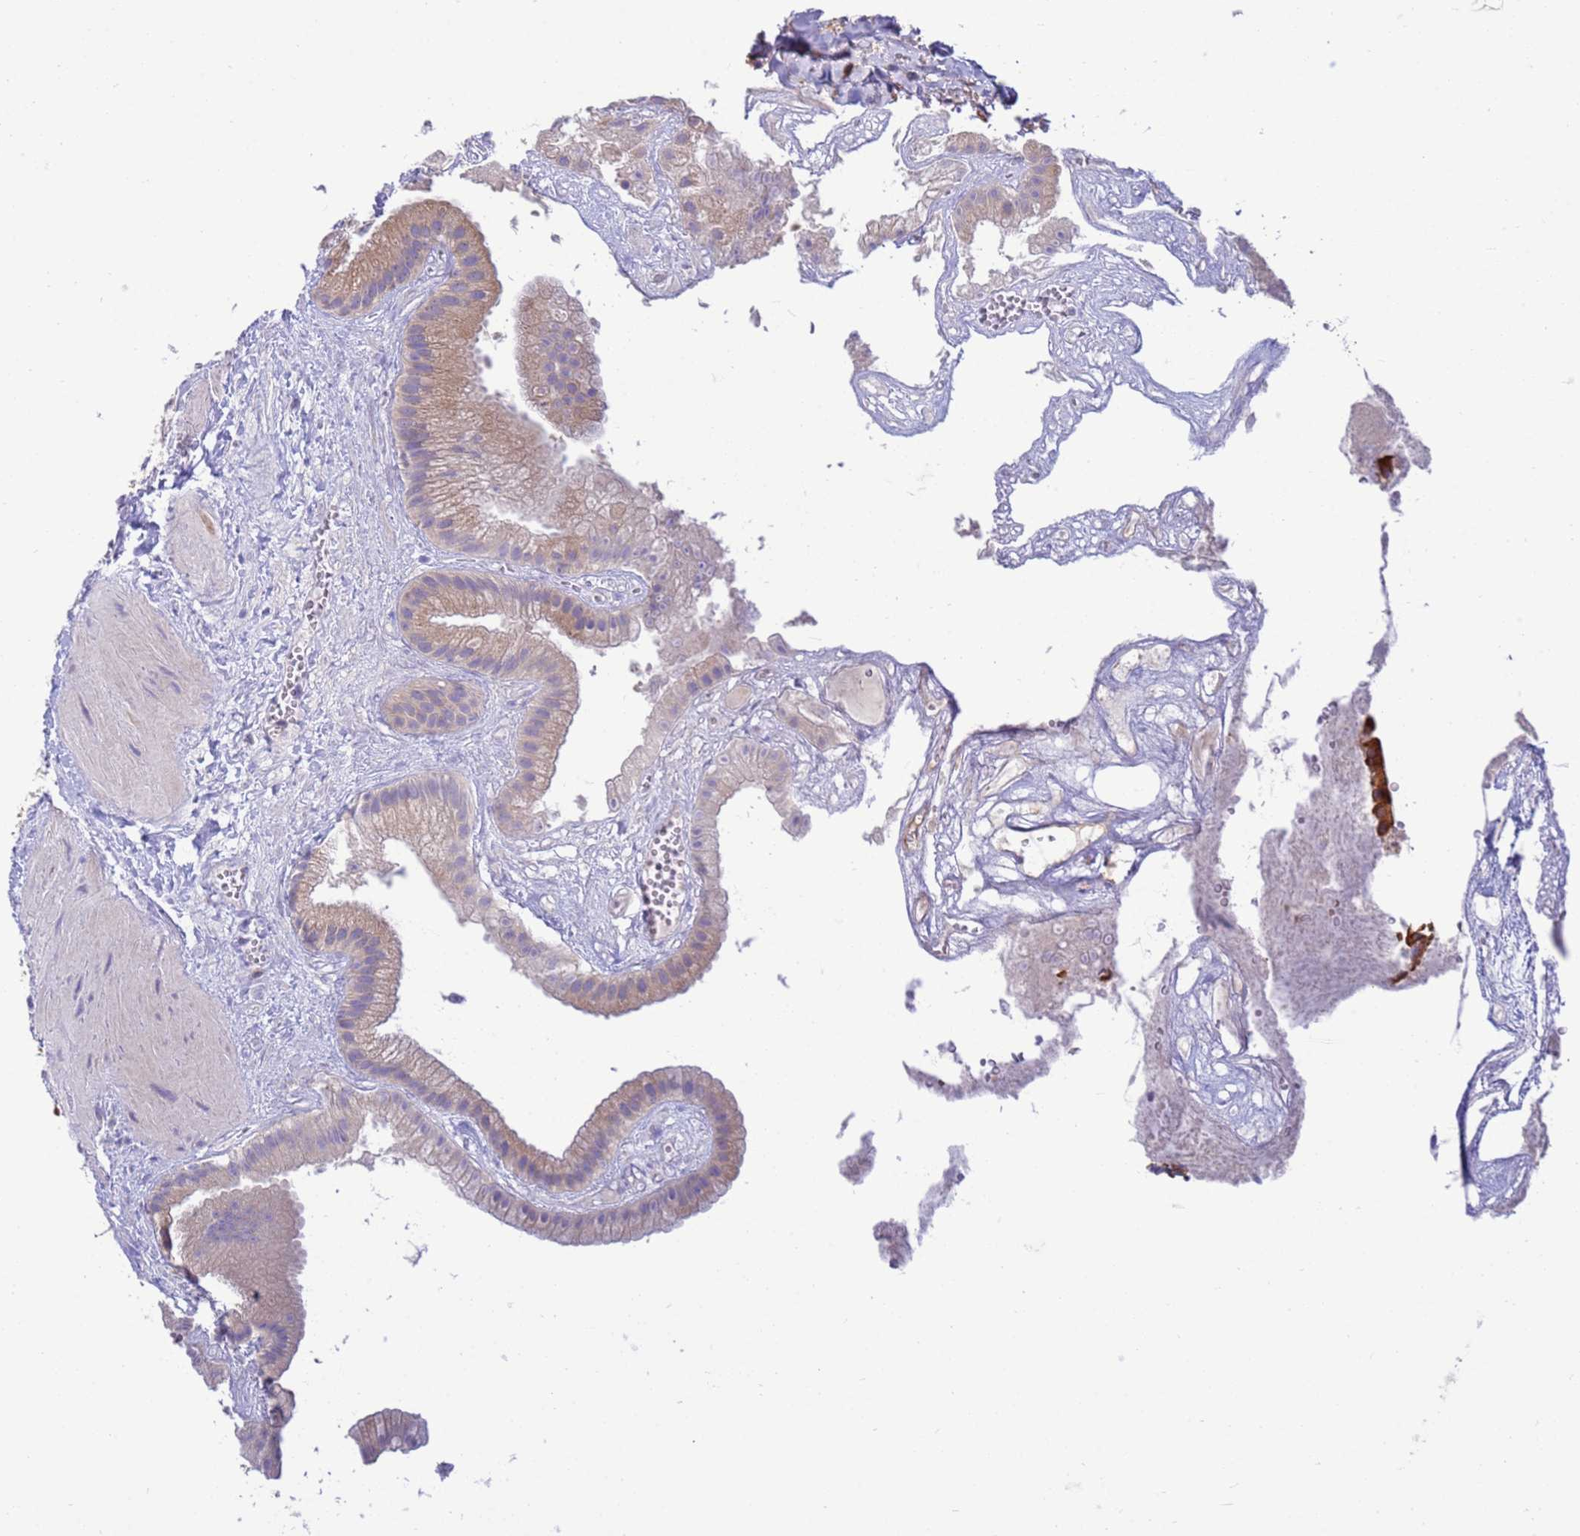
{"staining": {"intensity": "moderate", "quantity": ">75%", "location": "cytoplasmic/membranous"}, "tissue": "gallbladder", "cell_type": "Glandular cells", "image_type": "normal", "snomed": [{"axis": "morphology", "description": "Normal tissue, NOS"}, {"axis": "topography", "description": "Gallbladder"}], "caption": "Benign gallbladder exhibits moderate cytoplasmic/membranous positivity in about >75% of glandular cells (brown staining indicates protein expression, while blue staining denotes nuclei)..", "gene": "THAP5", "patient": {"sex": "male", "age": 55}}